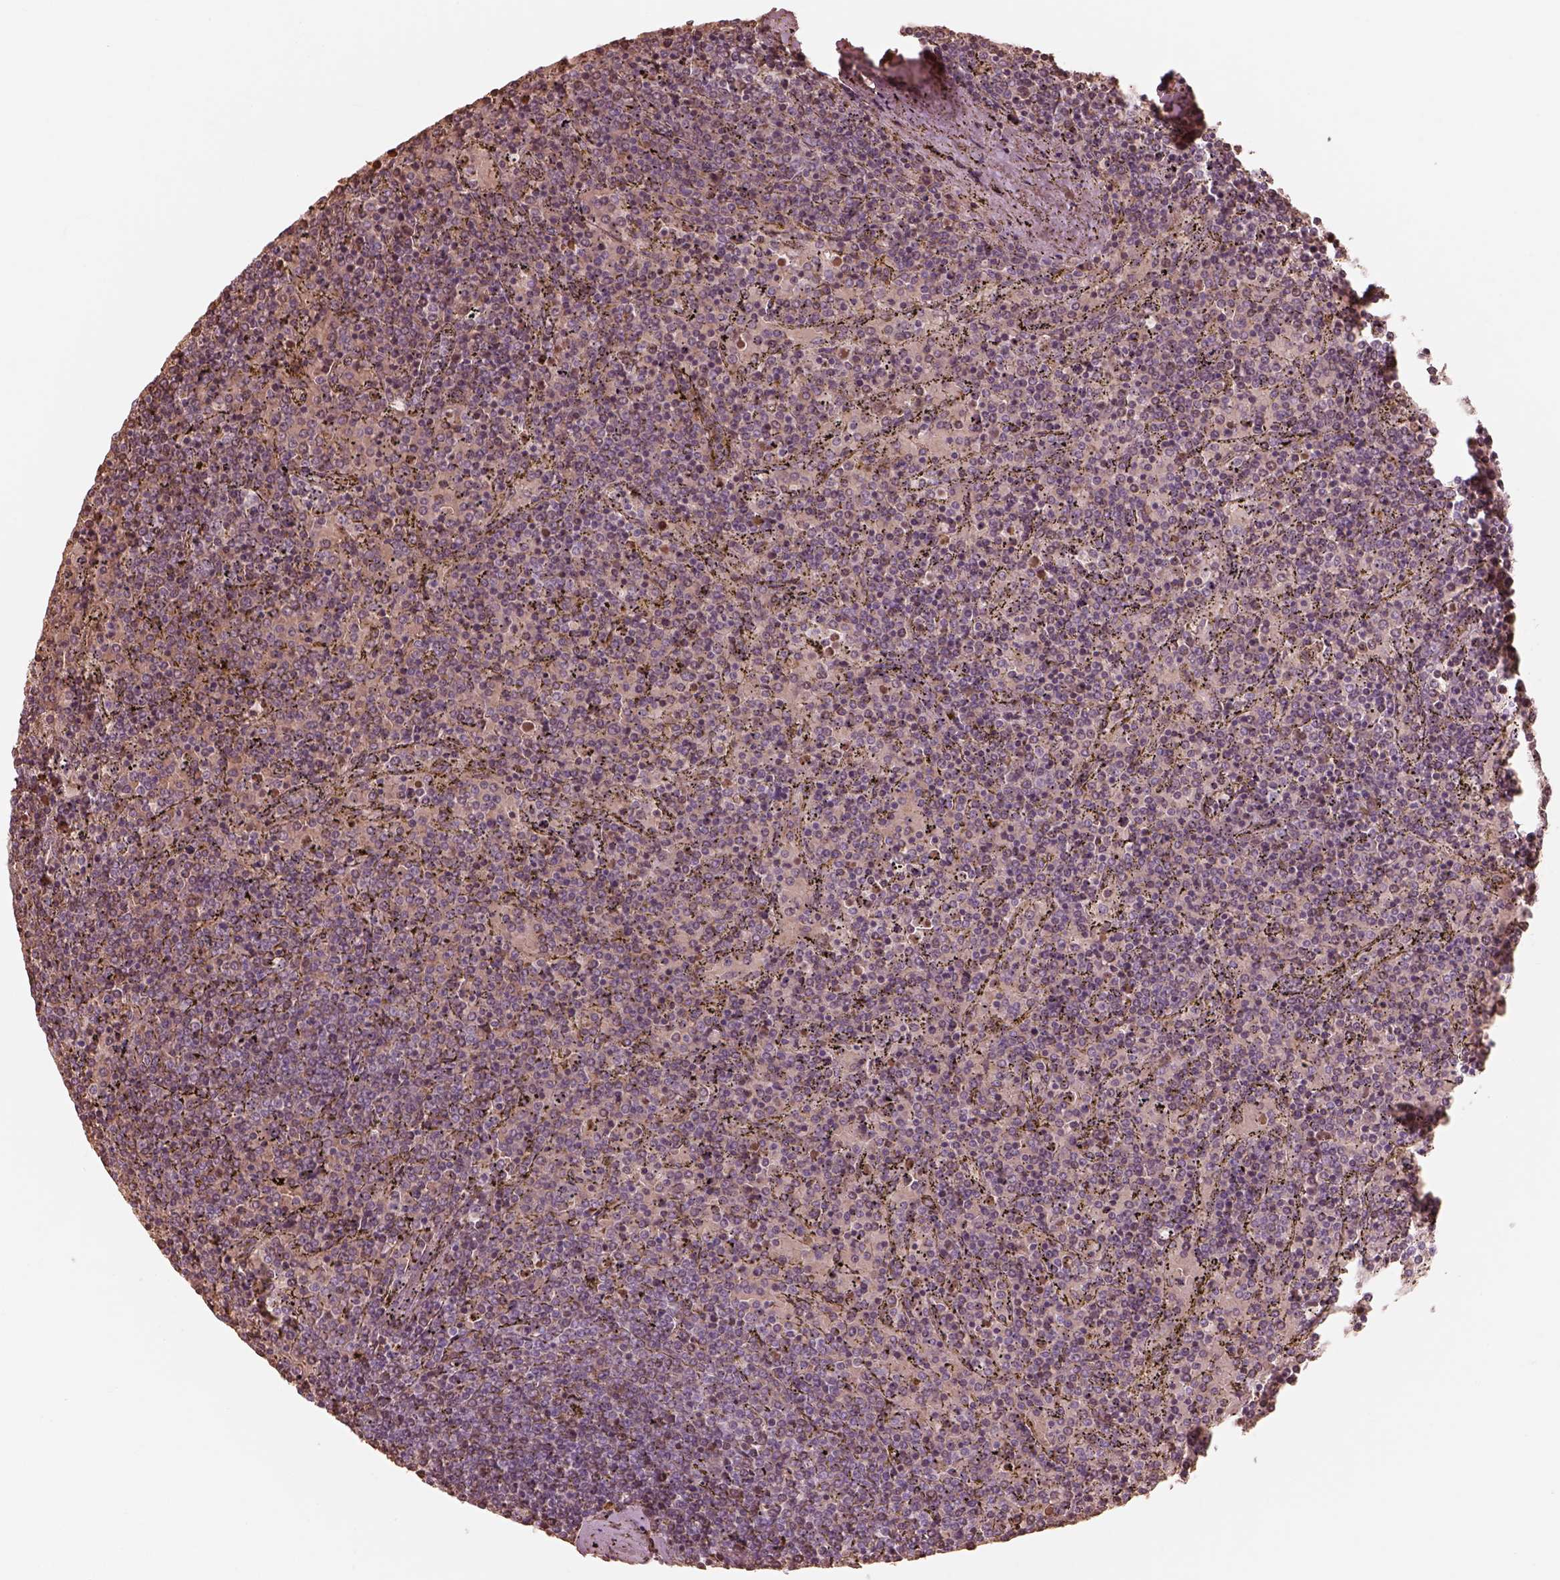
{"staining": {"intensity": "weak", "quantity": "<25%", "location": "cytoplasmic/membranous"}, "tissue": "lymphoma", "cell_type": "Tumor cells", "image_type": "cancer", "snomed": [{"axis": "morphology", "description": "Malignant lymphoma, non-Hodgkin's type, Low grade"}, {"axis": "topography", "description": "Spleen"}], "caption": "A histopathology image of lymphoma stained for a protein reveals no brown staining in tumor cells.", "gene": "ANKLE1", "patient": {"sex": "female", "age": 77}}